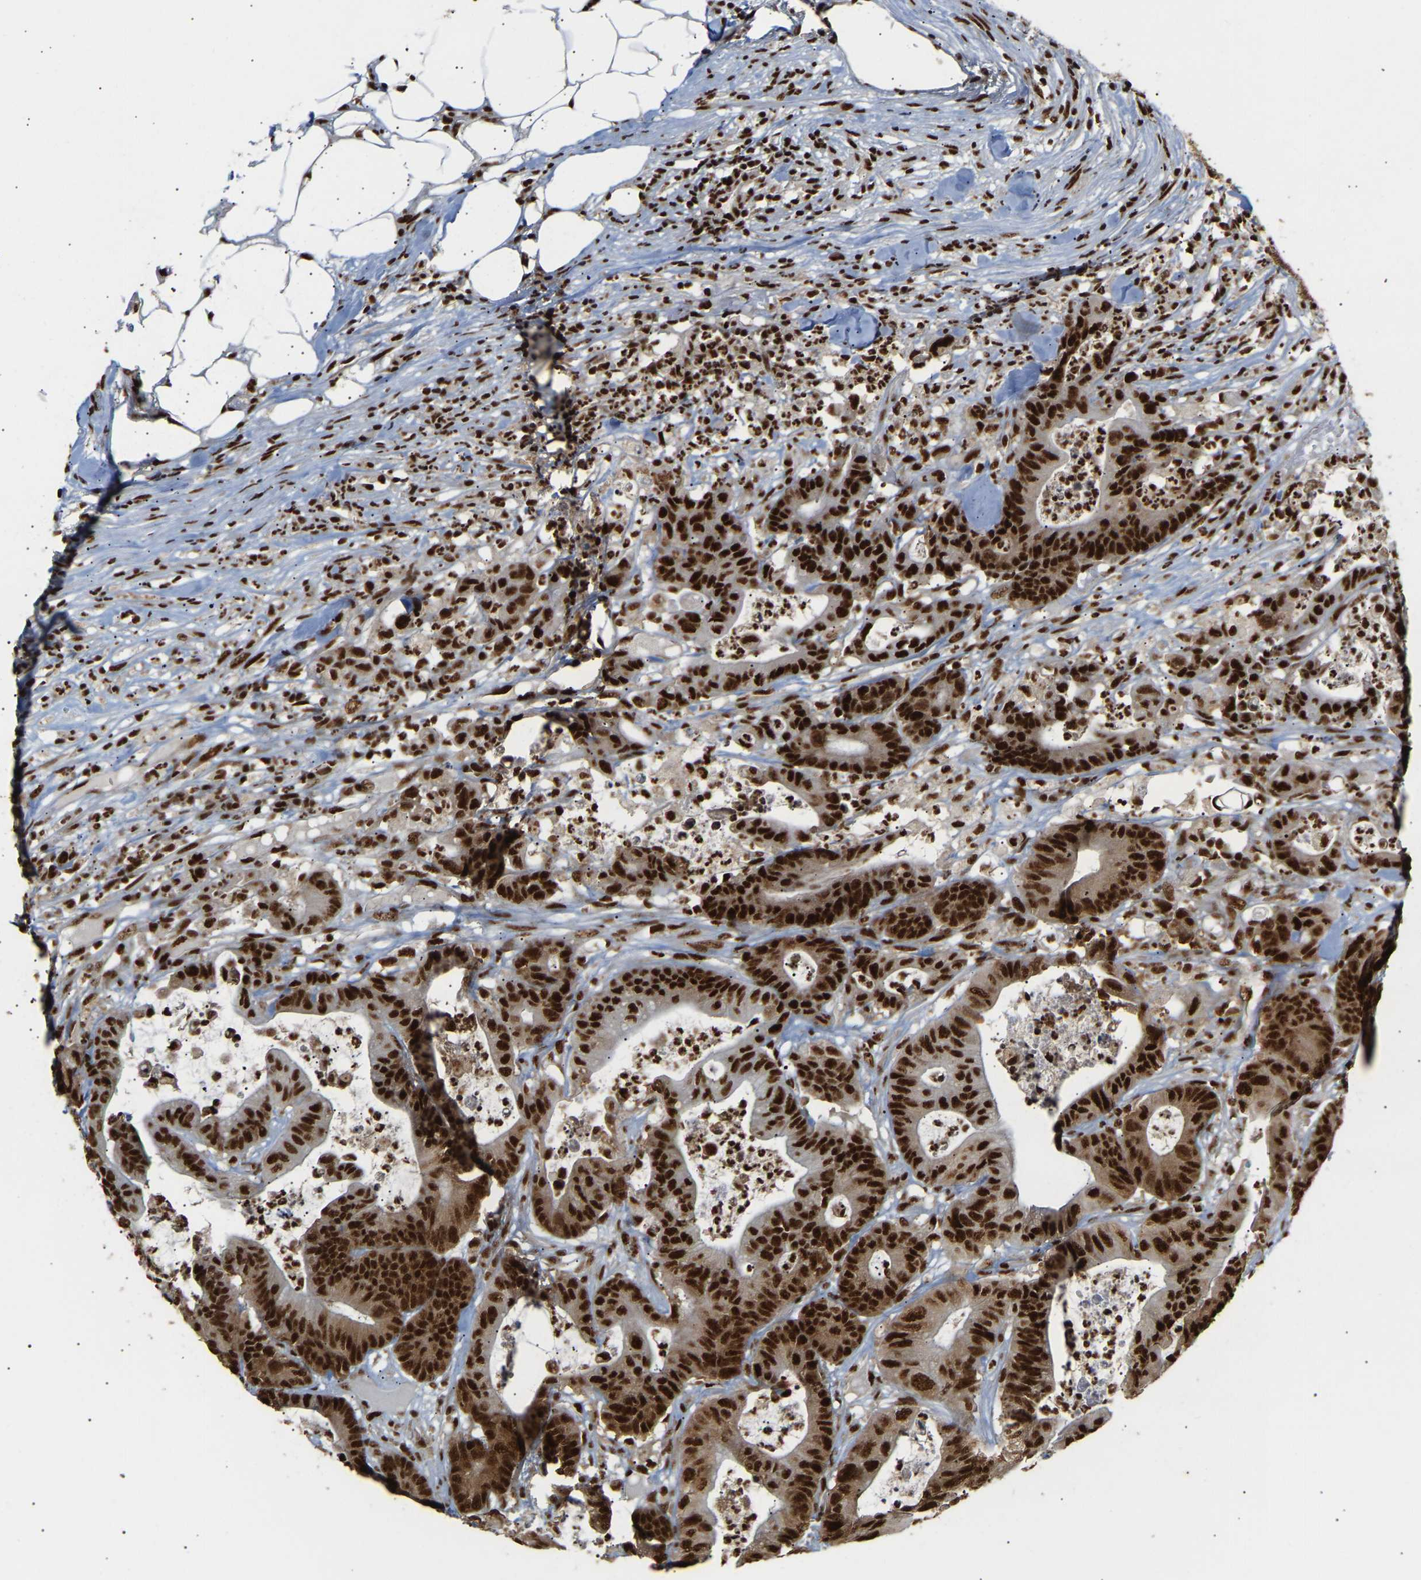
{"staining": {"intensity": "strong", "quantity": ">75%", "location": "nuclear"}, "tissue": "colorectal cancer", "cell_type": "Tumor cells", "image_type": "cancer", "snomed": [{"axis": "morphology", "description": "Adenocarcinoma, NOS"}, {"axis": "topography", "description": "Colon"}], "caption": "Tumor cells exhibit high levels of strong nuclear staining in about >75% of cells in human colorectal cancer (adenocarcinoma).", "gene": "ALYREF", "patient": {"sex": "female", "age": 84}}